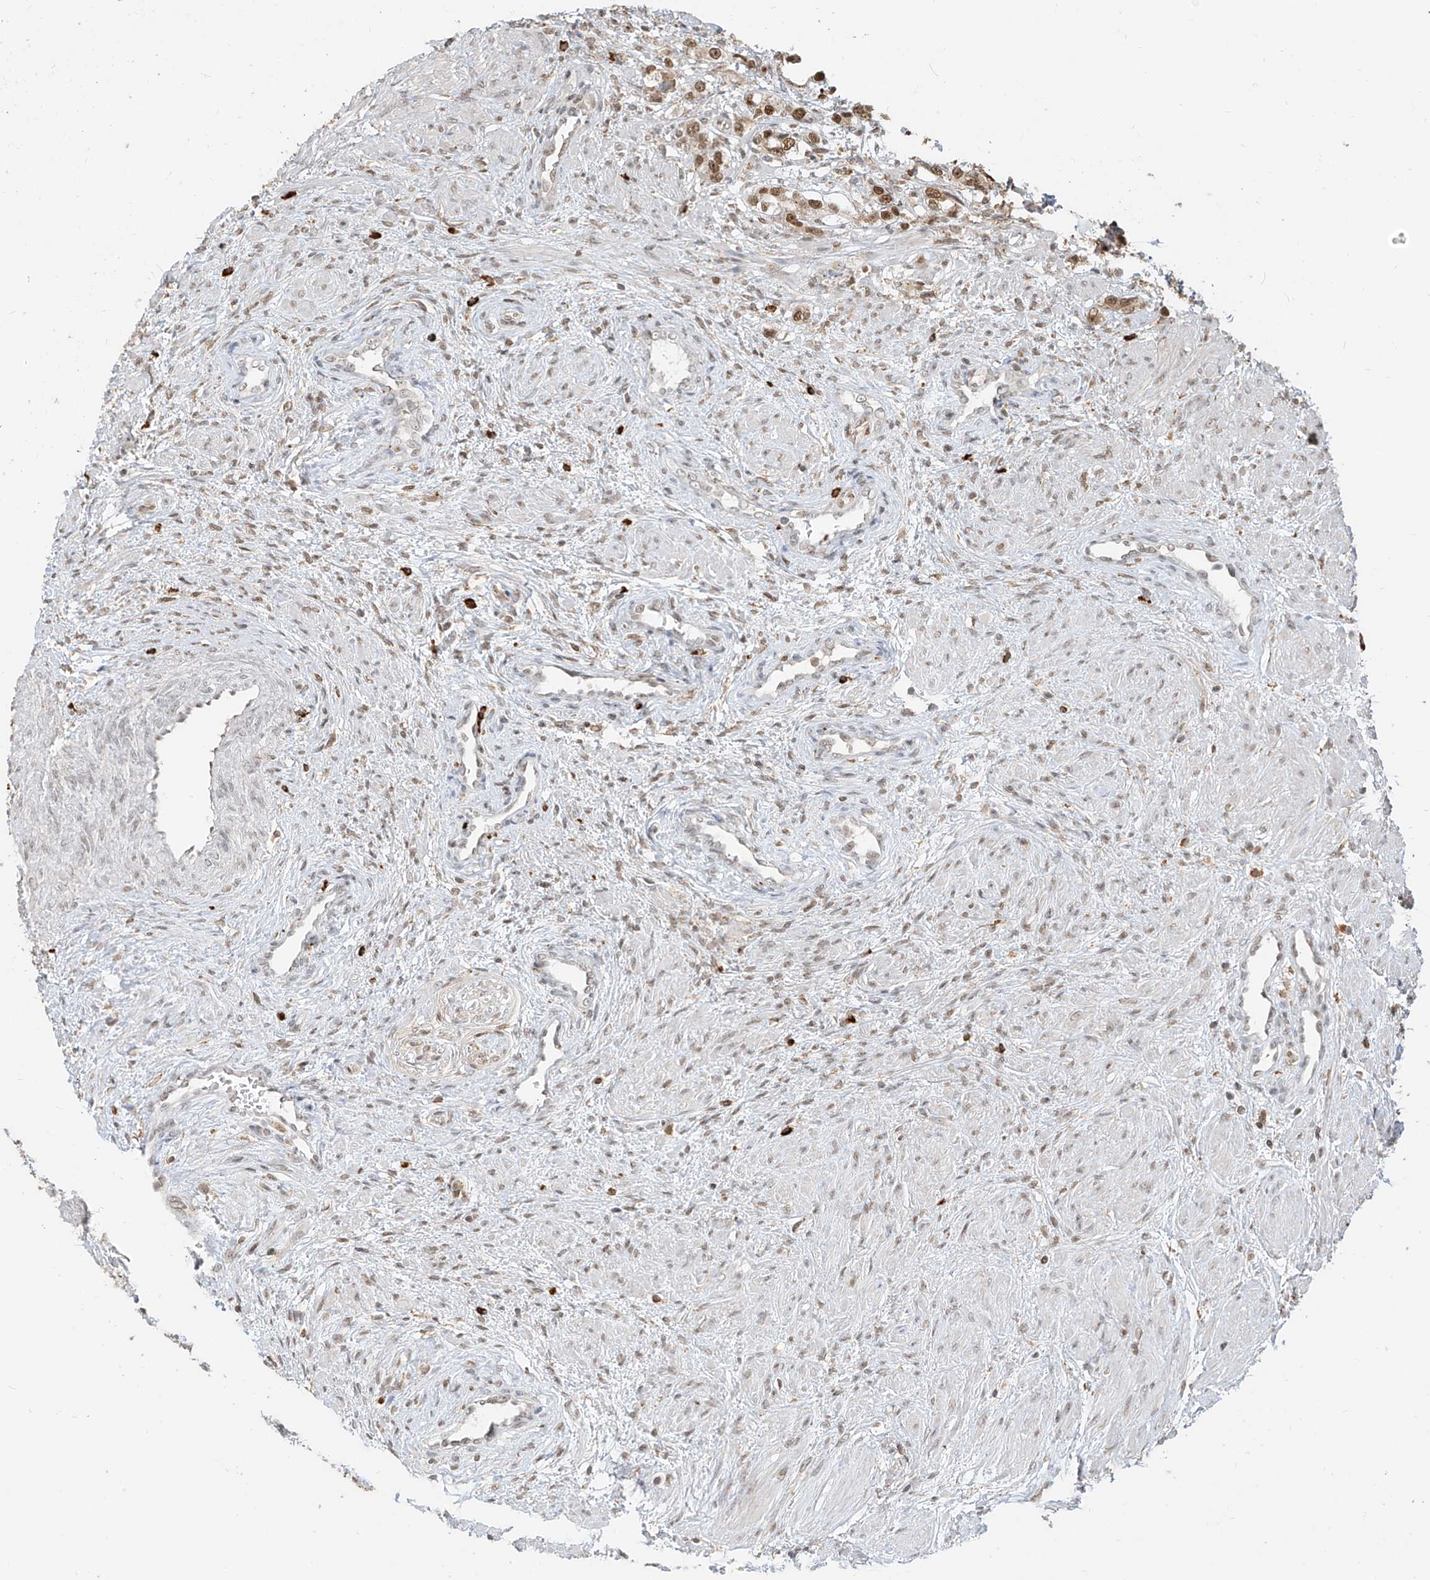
{"staining": {"intensity": "moderate", "quantity": ">75%", "location": "nuclear"}, "tissue": "prostate cancer", "cell_type": "Tumor cells", "image_type": "cancer", "snomed": [{"axis": "morphology", "description": "Adenocarcinoma, High grade"}, {"axis": "topography", "description": "Prostate"}], "caption": "DAB (3,3'-diaminobenzidine) immunohistochemical staining of adenocarcinoma (high-grade) (prostate) displays moderate nuclear protein expression in approximately >75% of tumor cells.", "gene": "ZMYM2", "patient": {"sex": "male", "age": 63}}